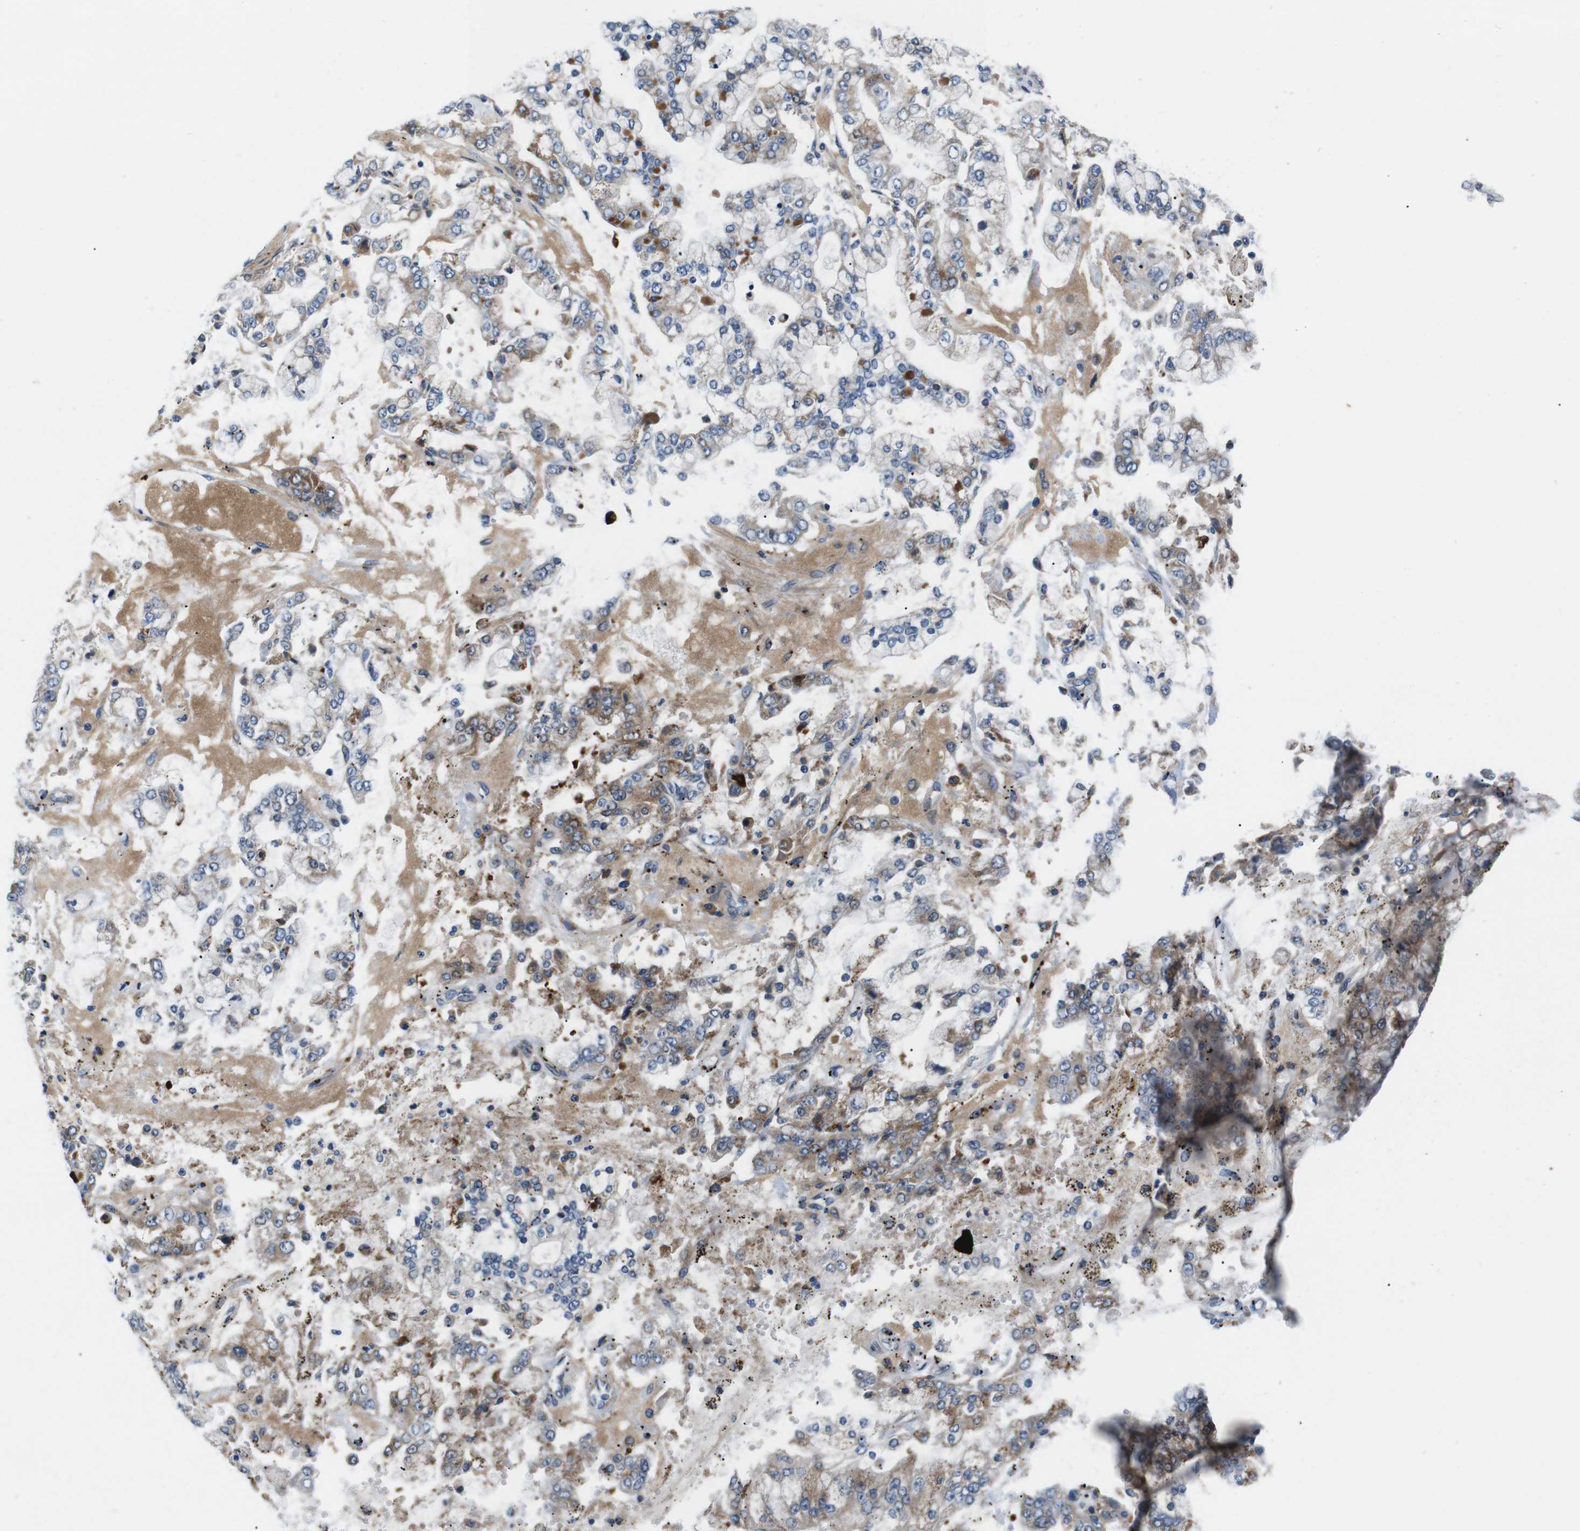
{"staining": {"intensity": "moderate", "quantity": "<25%", "location": "cytoplasmic/membranous"}, "tissue": "stomach cancer", "cell_type": "Tumor cells", "image_type": "cancer", "snomed": [{"axis": "morphology", "description": "Adenocarcinoma, NOS"}, {"axis": "topography", "description": "Stomach"}], "caption": "The micrograph displays immunohistochemical staining of stomach cancer. There is moderate cytoplasmic/membranous positivity is appreciated in about <25% of tumor cells. (brown staining indicates protein expression, while blue staining denotes nuclei).", "gene": "JAK1", "patient": {"sex": "male", "age": 76}}